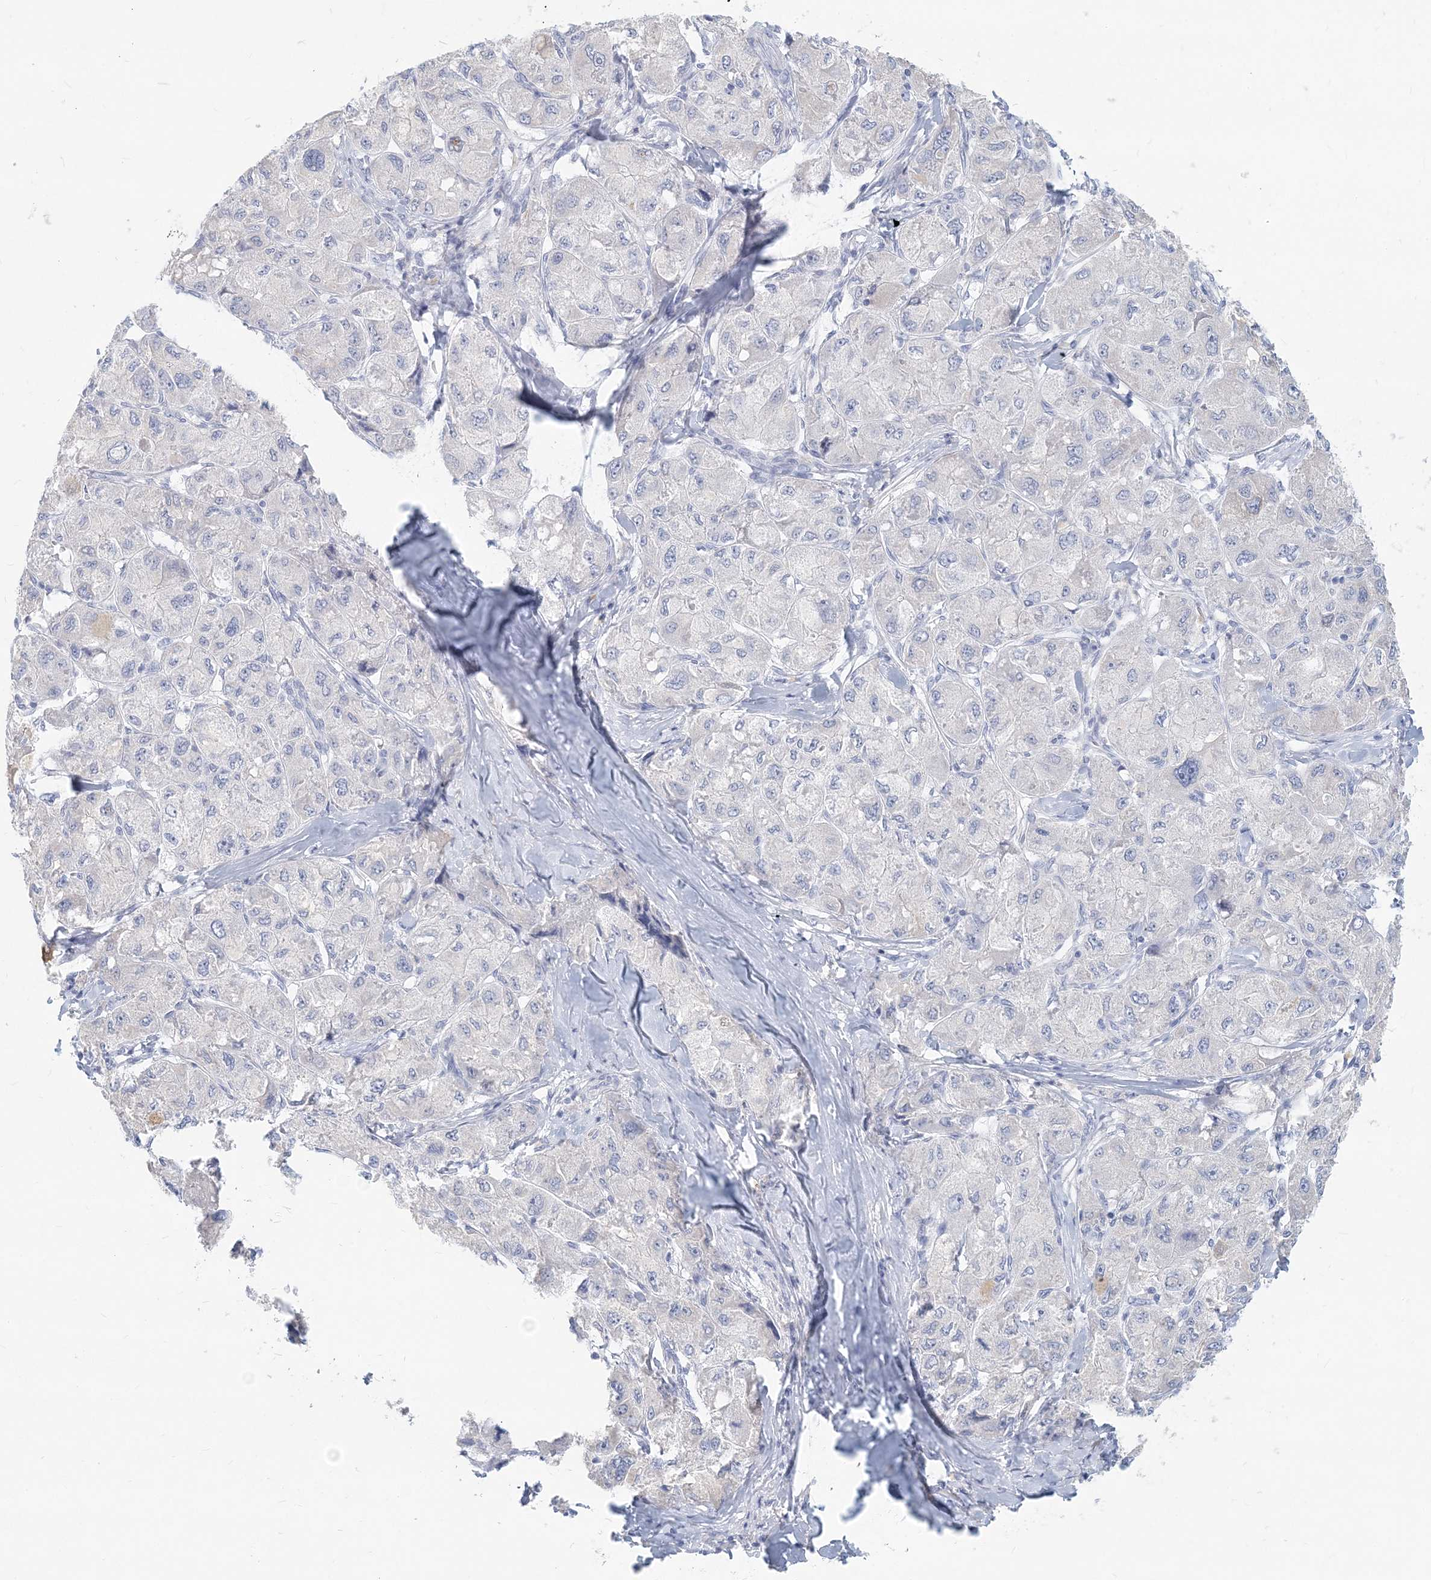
{"staining": {"intensity": "negative", "quantity": "none", "location": "none"}, "tissue": "liver cancer", "cell_type": "Tumor cells", "image_type": "cancer", "snomed": [{"axis": "morphology", "description": "Carcinoma, Hepatocellular, NOS"}, {"axis": "topography", "description": "Liver"}], "caption": "Liver cancer was stained to show a protein in brown. There is no significant expression in tumor cells.", "gene": "CSN1S1", "patient": {"sex": "male", "age": 80}}